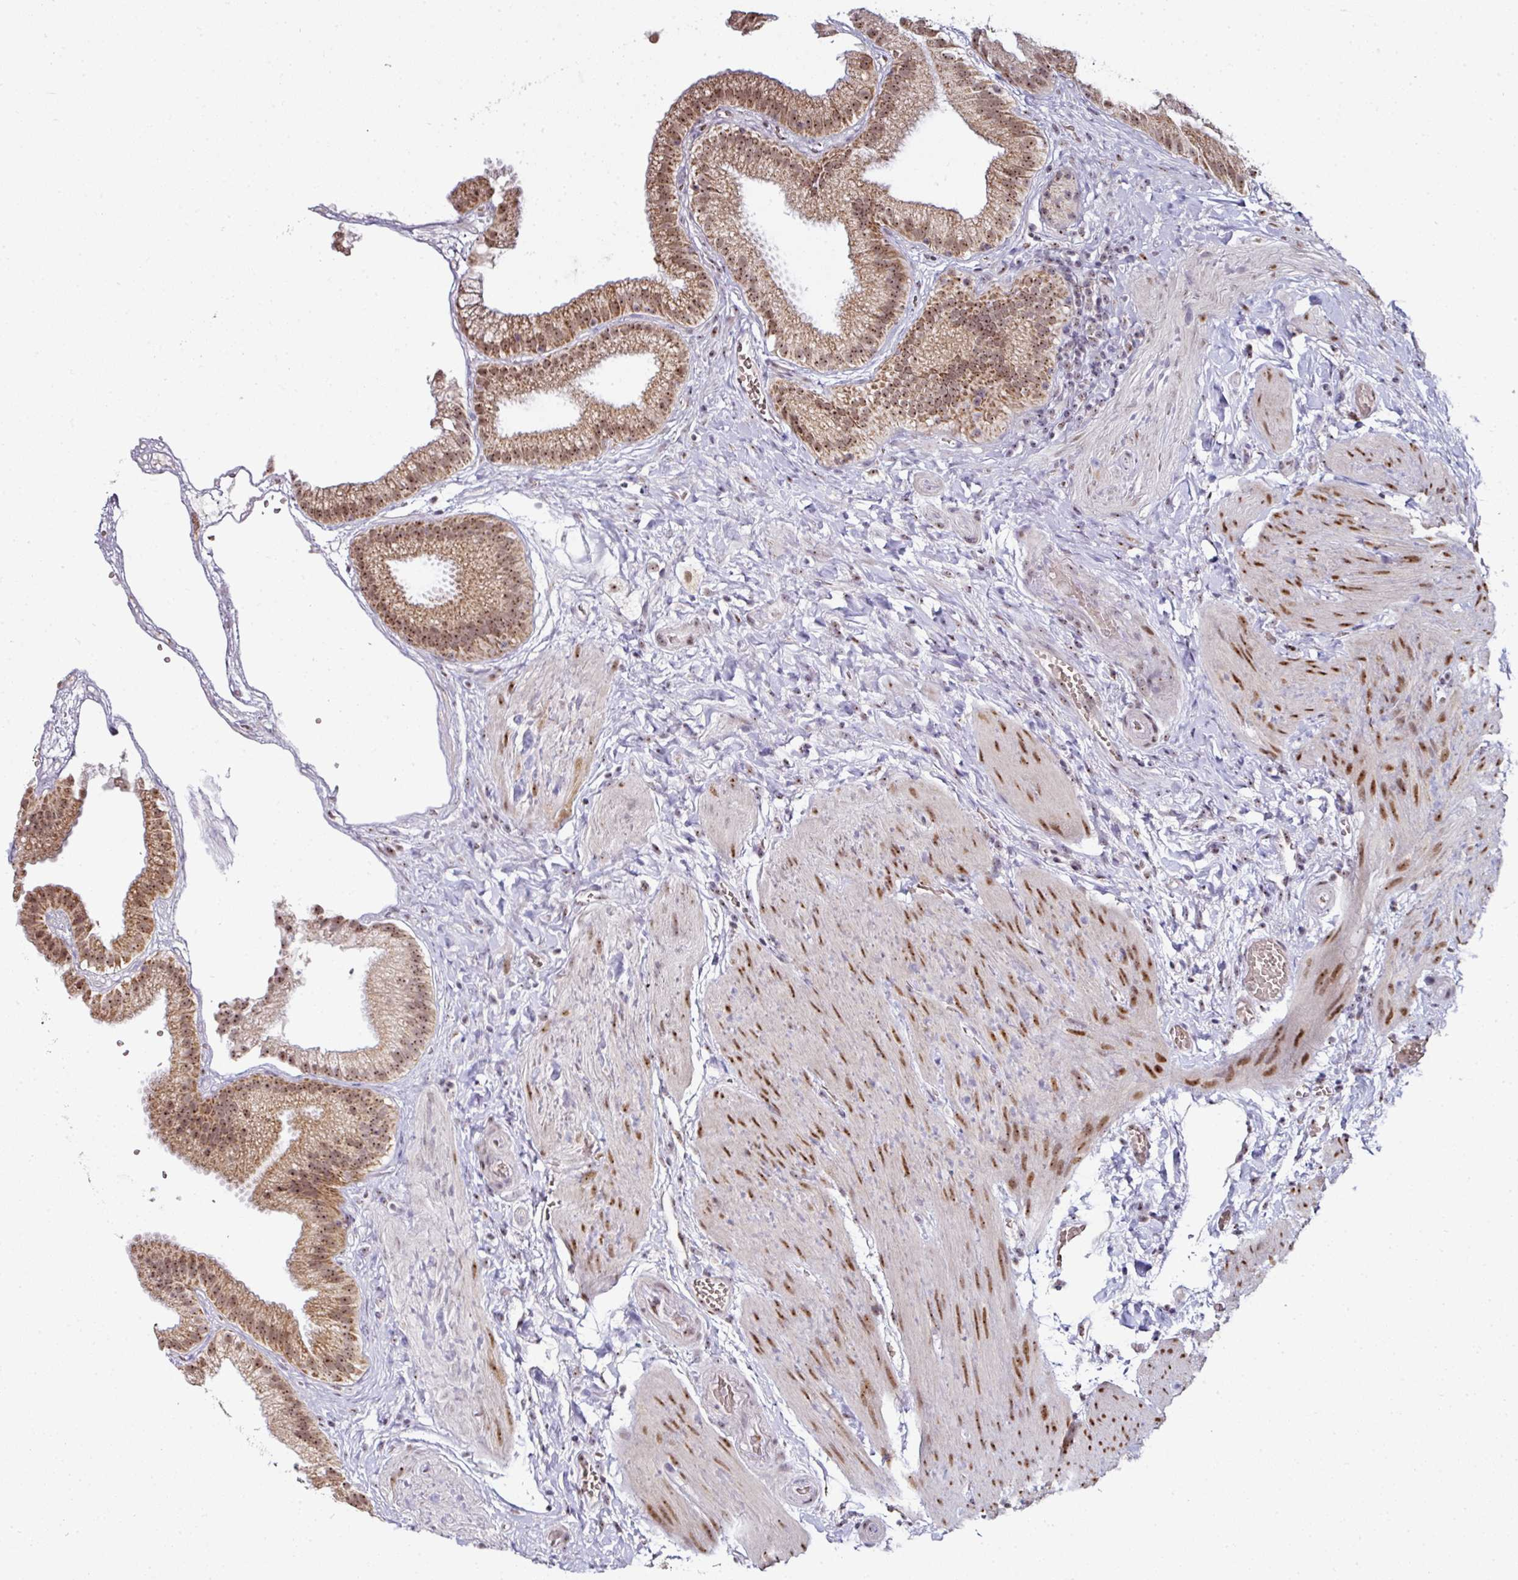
{"staining": {"intensity": "moderate", "quantity": ">75%", "location": "cytoplasmic/membranous,nuclear"}, "tissue": "gallbladder", "cell_type": "Glandular cells", "image_type": "normal", "snomed": [{"axis": "morphology", "description": "Normal tissue, NOS"}, {"axis": "topography", "description": "Gallbladder"}], "caption": "Gallbladder was stained to show a protein in brown. There is medium levels of moderate cytoplasmic/membranous,nuclear staining in approximately >75% of glandular cells. Nuclei are stained in blue.", "gene": "NACC2", "patient": {"sex": "female", "age": 63}}